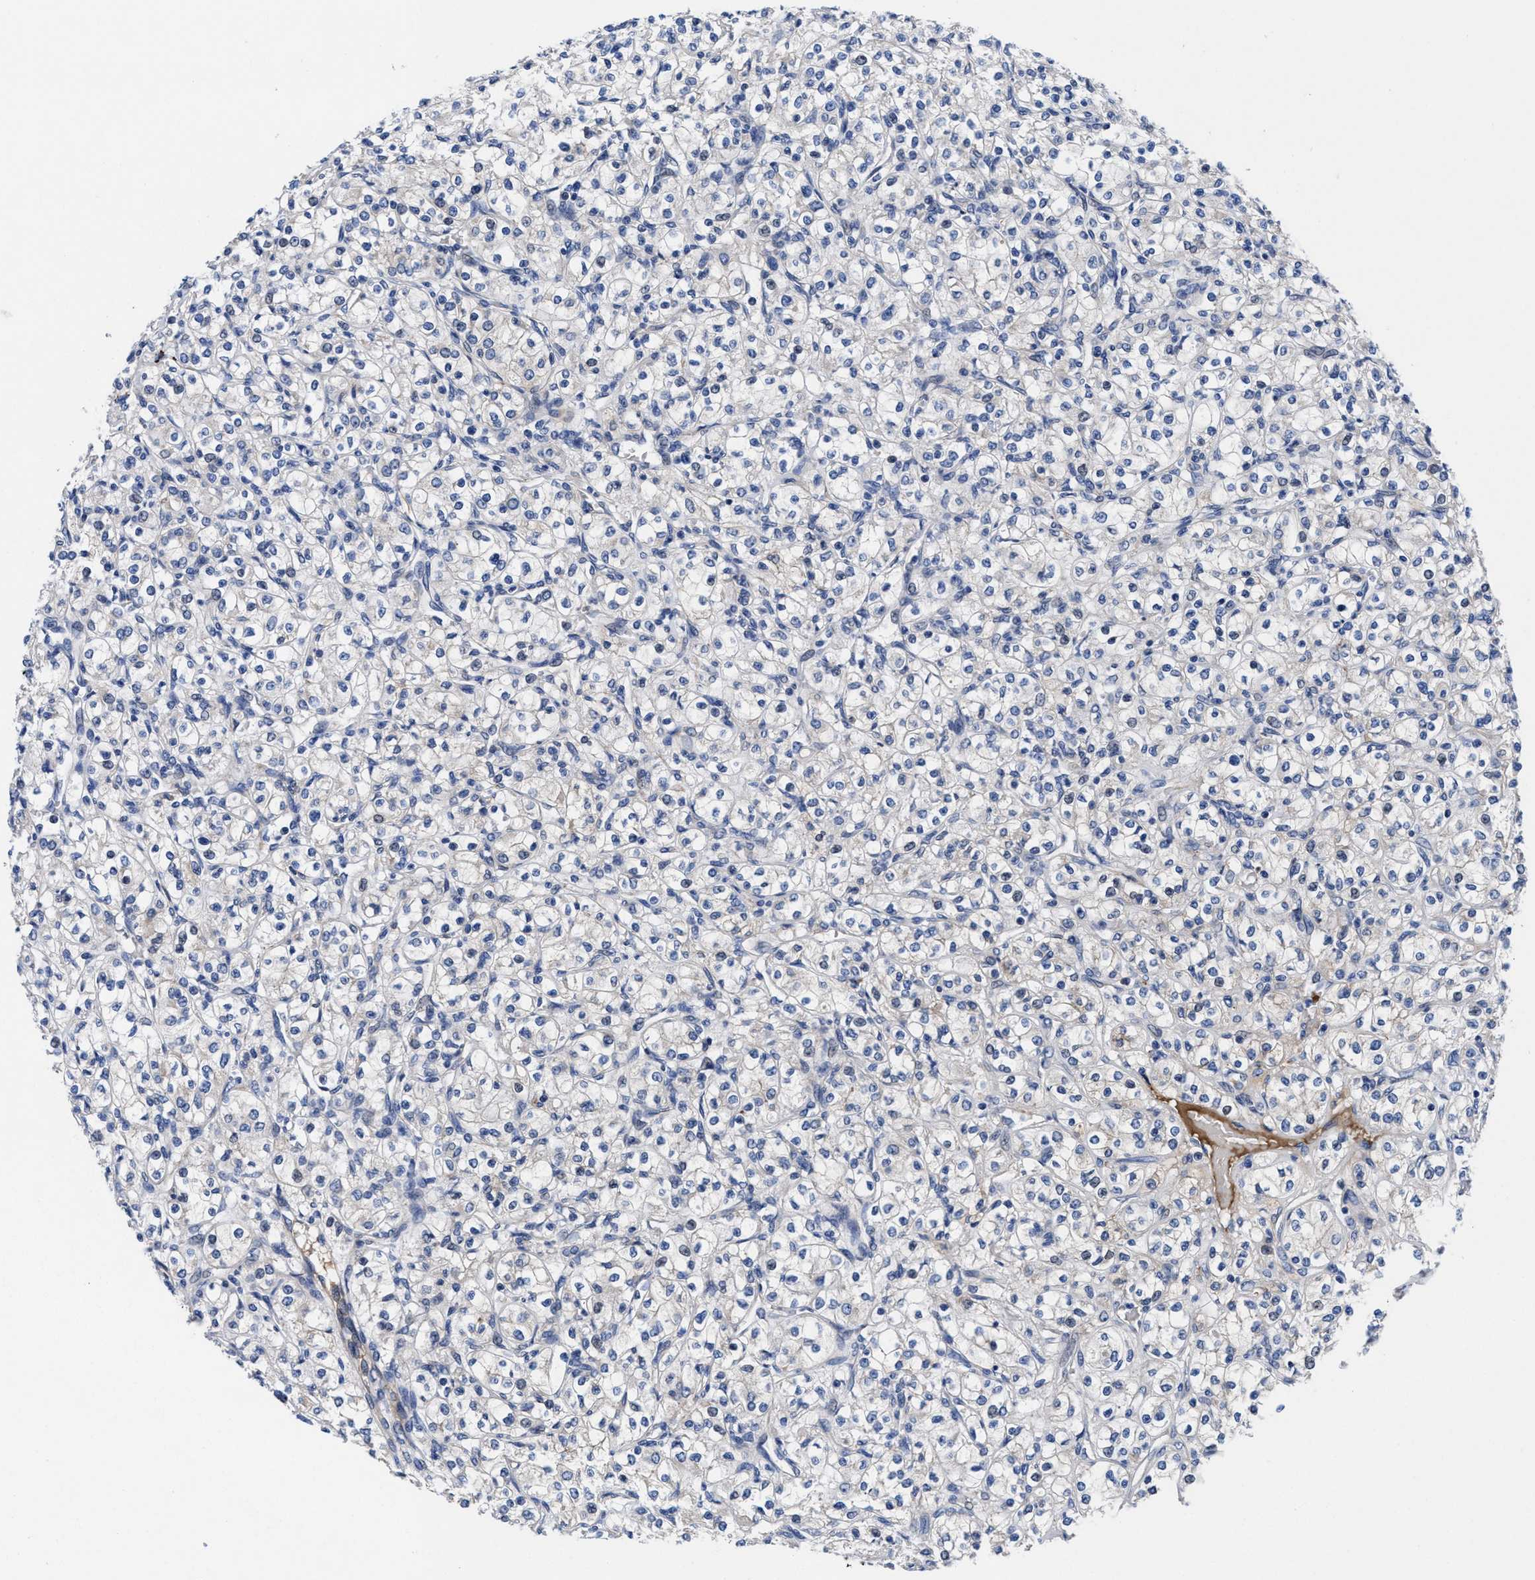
{"staining": {"intensity": "negative", "quantity": "none", "location": "none"}, "tissue": "renal cancer", "cell_type": "Tumor cells", "image_type": "cancer", "snomed": [{"axis": "morphology", "description": "Adenocarcinoma, NOS"}, {"axis": "topography", "description": "Kidney"}], "caption": "Immunohistochemistry micrograph of human renal cancer (adenocarcinoma) stained for a protein (brown), which reveals no positivity in tumor cells.", "gene": "DHRS13", "patient": {"sex": "male", "age": 77}}